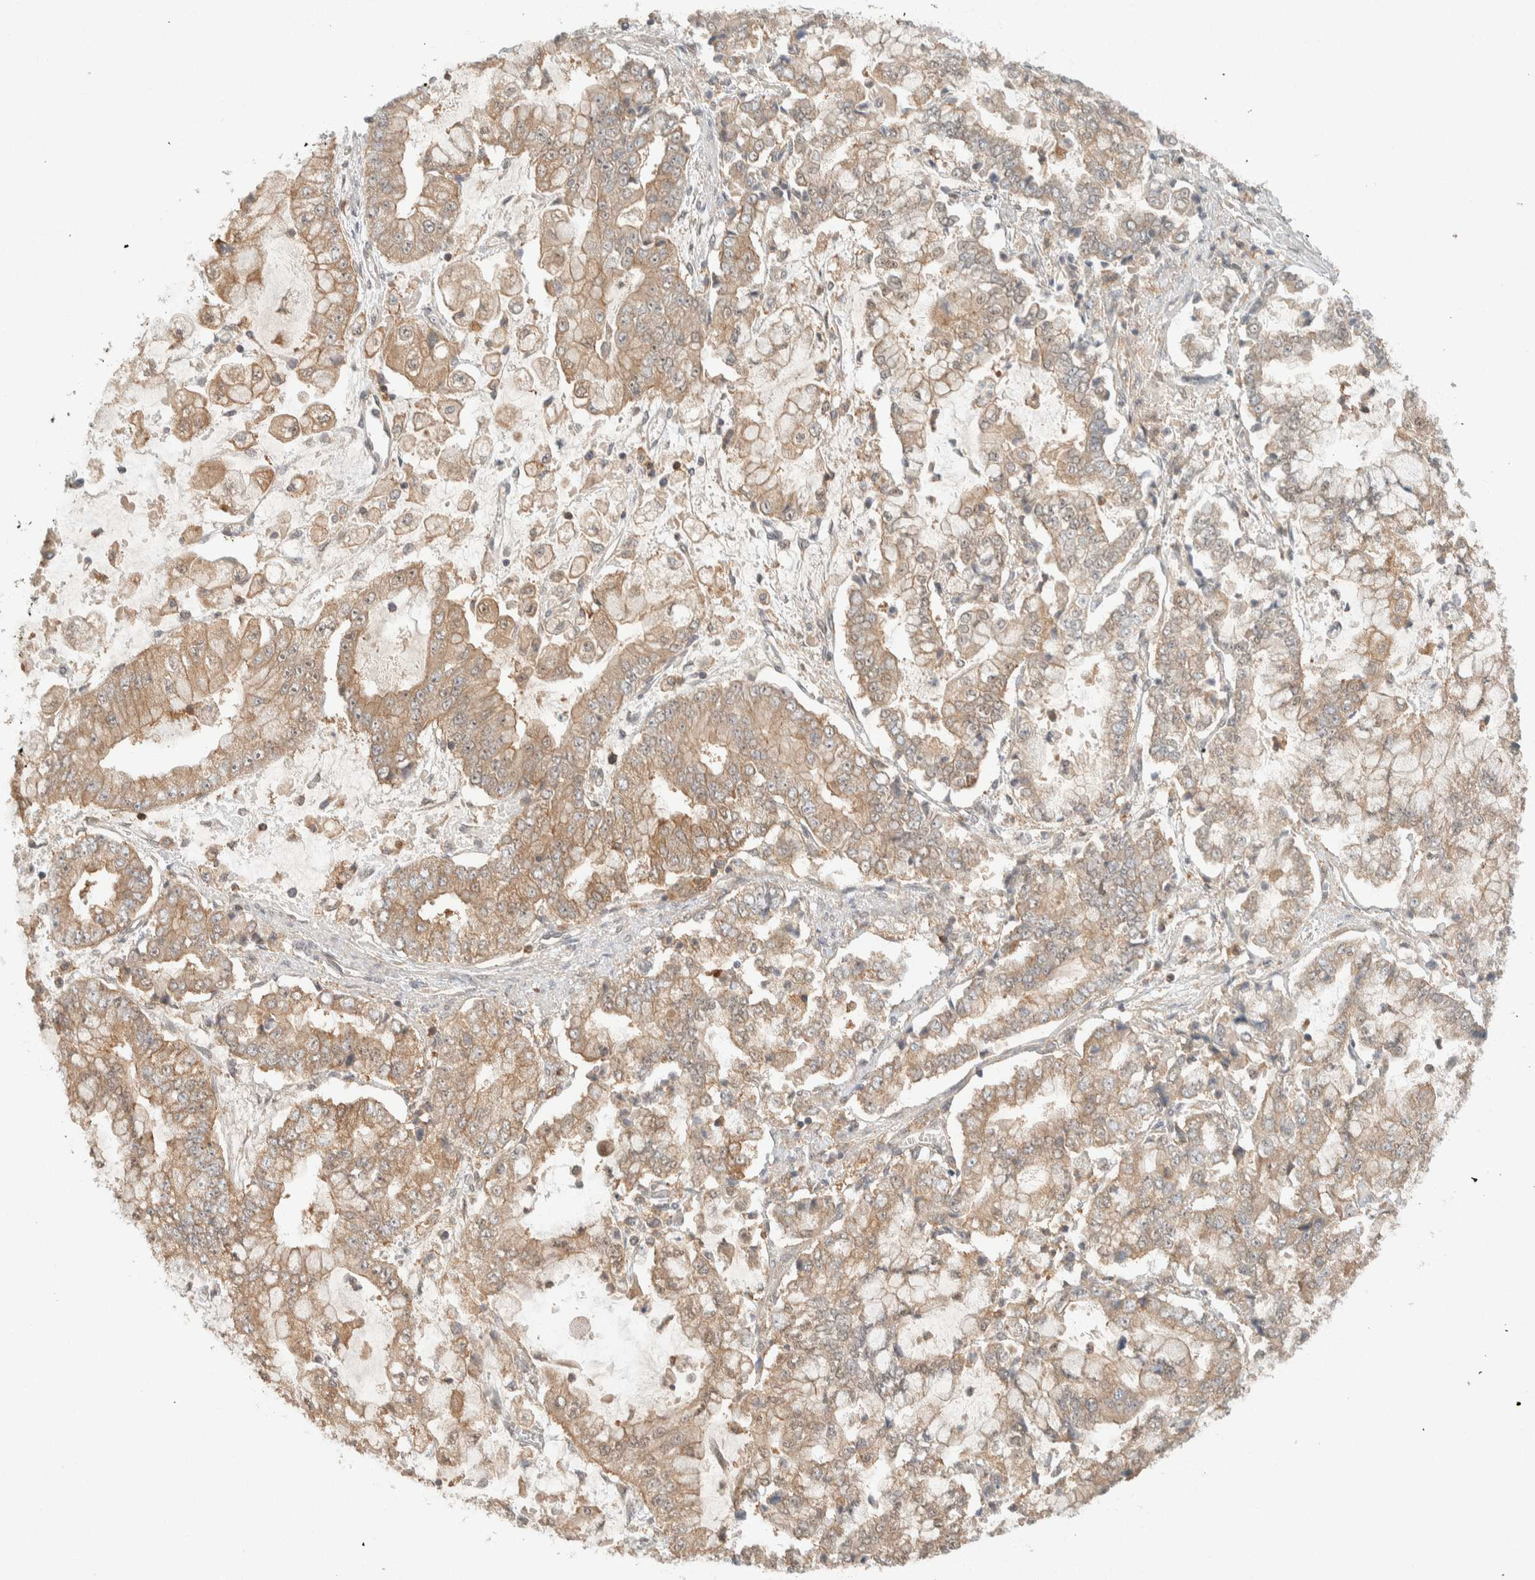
{"staining": {"intensity": "weak", "quantity": ">75%", "location": "cytoplasmic/membranous"}, "tissue": "stomach cancer", "cell_type": "Tumor cells", "image_type": "cancer", "snomed": [{"axis": "morphology", "description": "Adenocarcinoma, NOS"}, {"axis": "topography", "description": "Stomach"}], "caption": "The histopathology image reveals staining of stomach cancer (adenocarcinoma), revealing weak cytoplasmic/membranous protein expression (brown color) within tumor cells. Nuclei are stained in blue.", "gene": "ZNF567", "patient": {"sex": "male", "age": 76}}